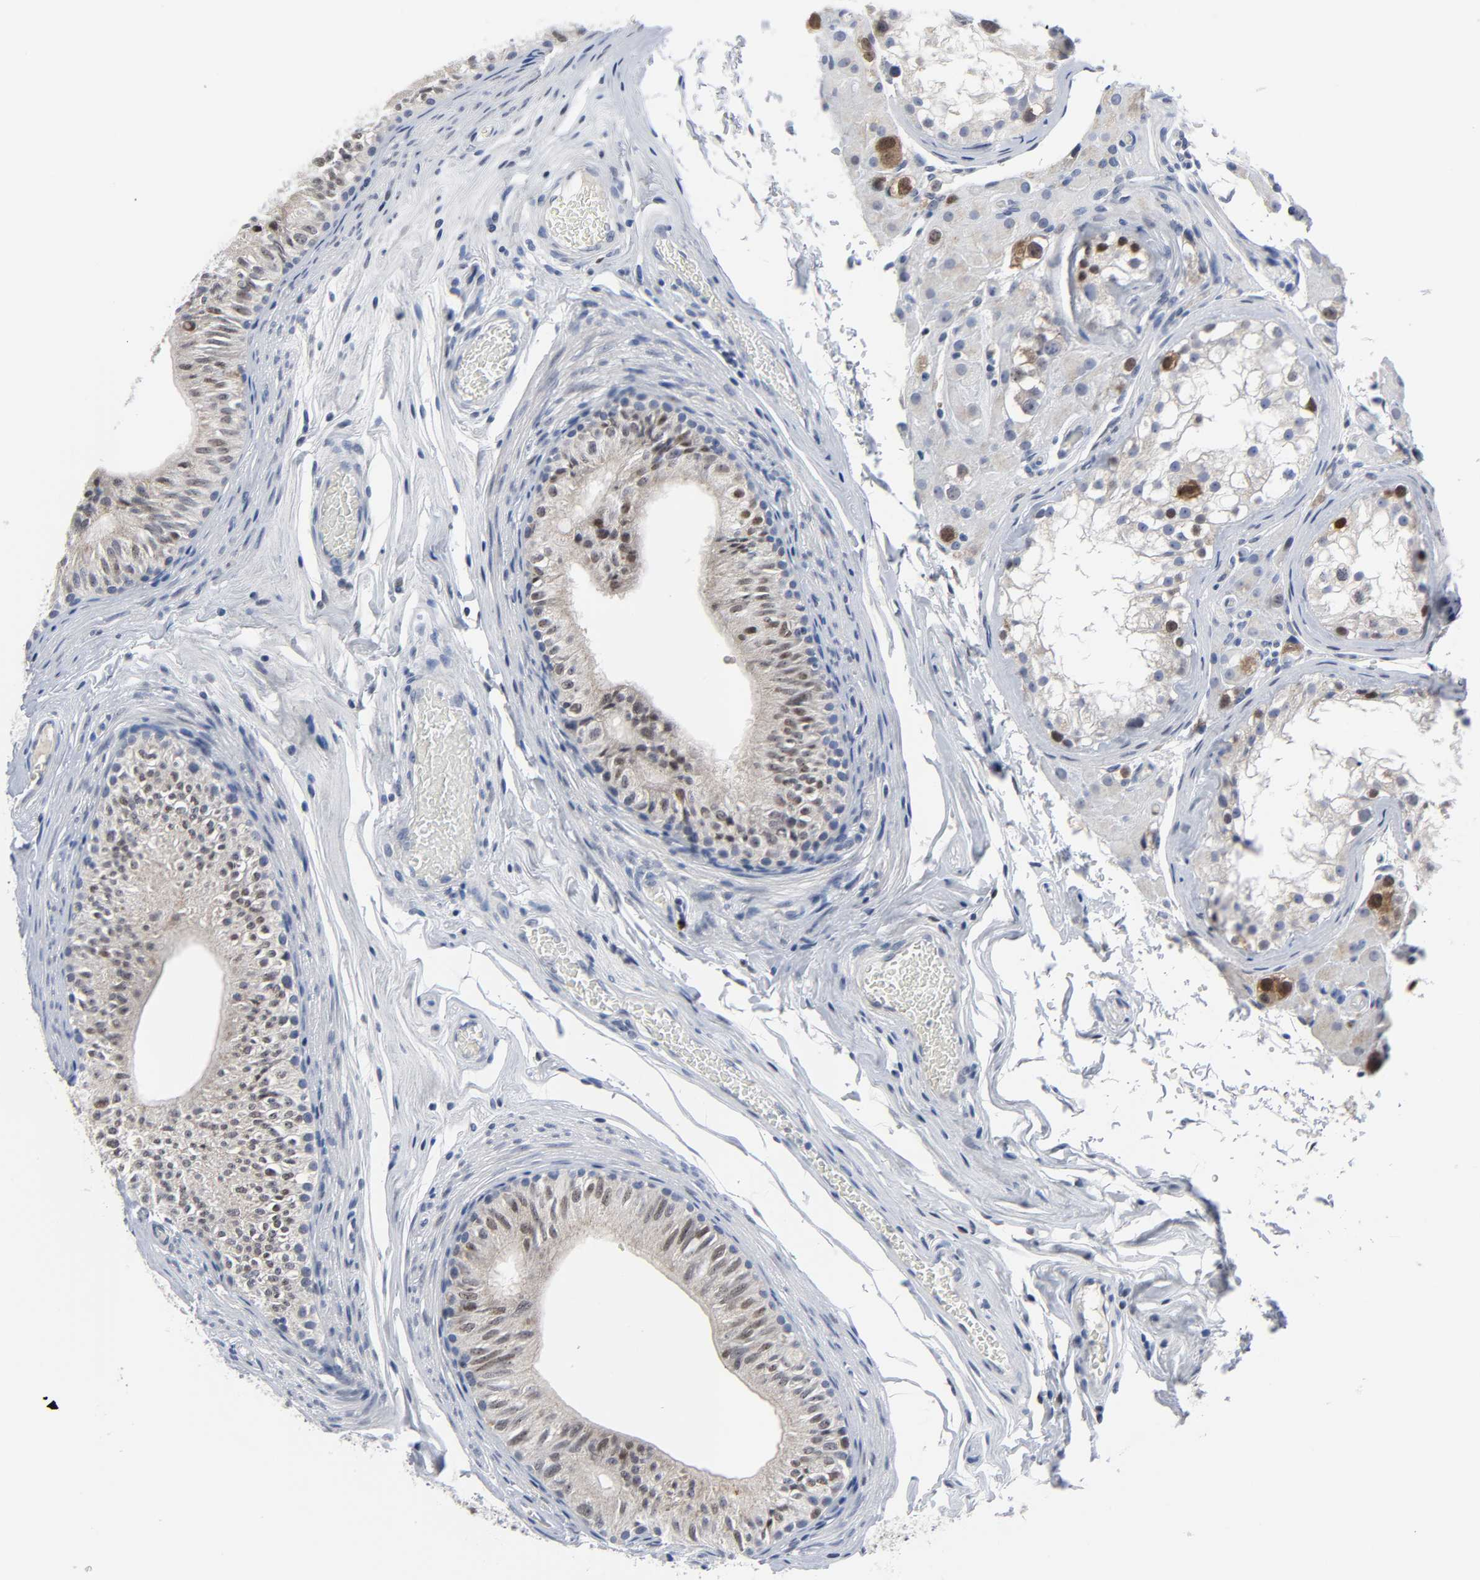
{"staining": {"intensity": "moderate", "quantity": ">75%", "location": "cytoplasmic/membranous,nuclear"}, "tissue": "epididymis", "cell_type": "Glandular cells", "image_type": "normal", "snomed": [{"axis": "morphology", "description": "Normal tissue, NOS"}, {"axis": "topography", "description": "Testis"}, {"axis": "topography", "description": "Epididymis"}], "caption": "Protein expression analysis of unremarkable epididymis demonstrates moderate cytoplasmic/membranous,nuclear positivity in about >75% of glandular cells.", "gene": "WEE1", "patient": {"sex": "male", "age": 36}}